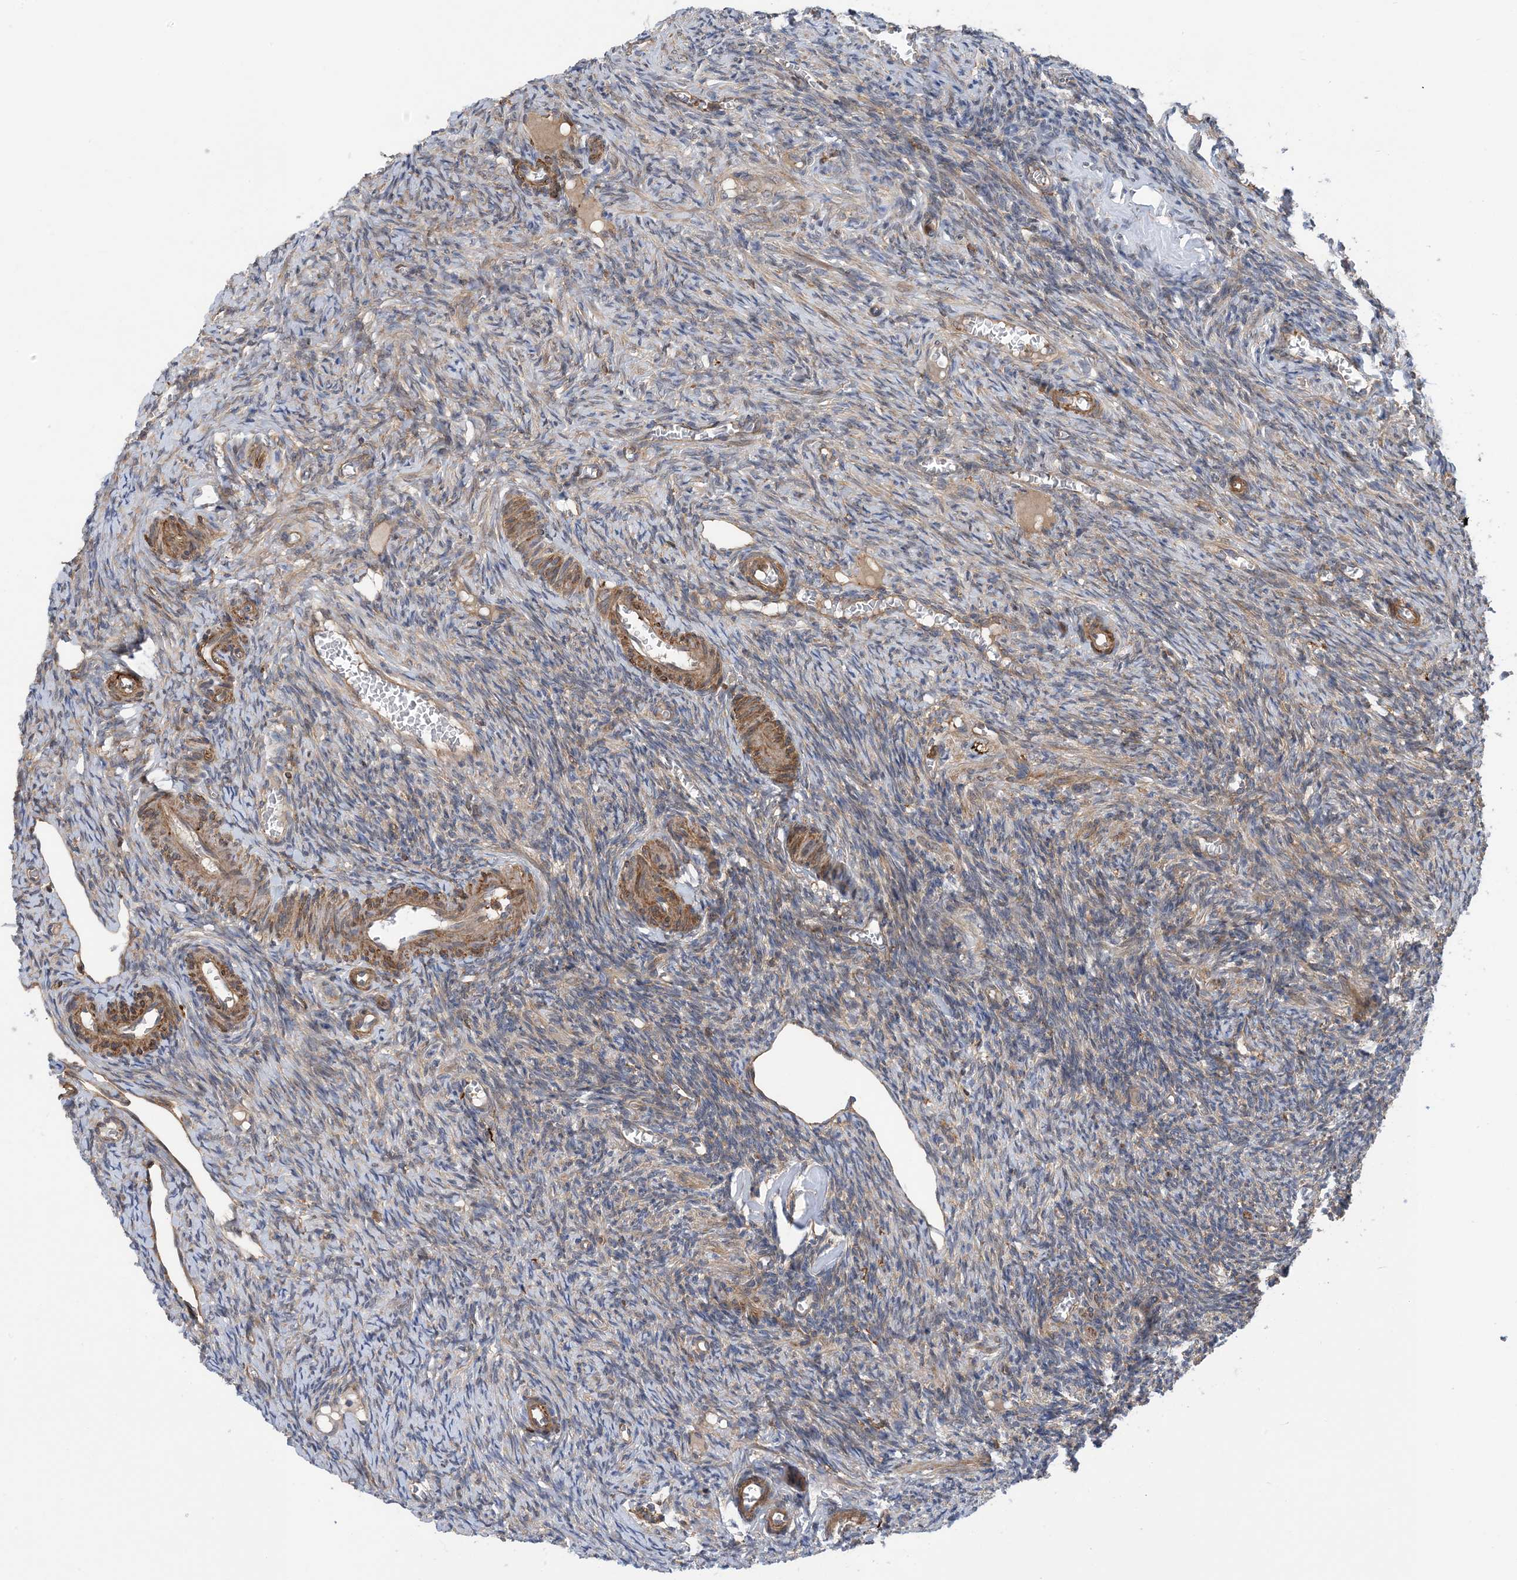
{"staining": {"intensity": "moderate", "quantity": ">75%", "location": "cytoplasmic/membranous"}, "tissue": "ovary", "cell_type": "Follicle cells", "image_type": "normal", "snomed": [{"axis": "morphology", "description": "Normal tissue, NOS"}, {"axis": "topography", "description": "Ovary"}], "caption": "Immunohistochemistry micrograph of unremarkable ovary: human ovary stained using immunohistochemistry reveals medium levels of moderate protein expression localized specifically in the cytoplasmic/membranous of follicle cells, appearing as a cytoplasmic/membranous brown color.", "gene": "HS1BP3", "patient": {"sex": "female", "age": 27}}